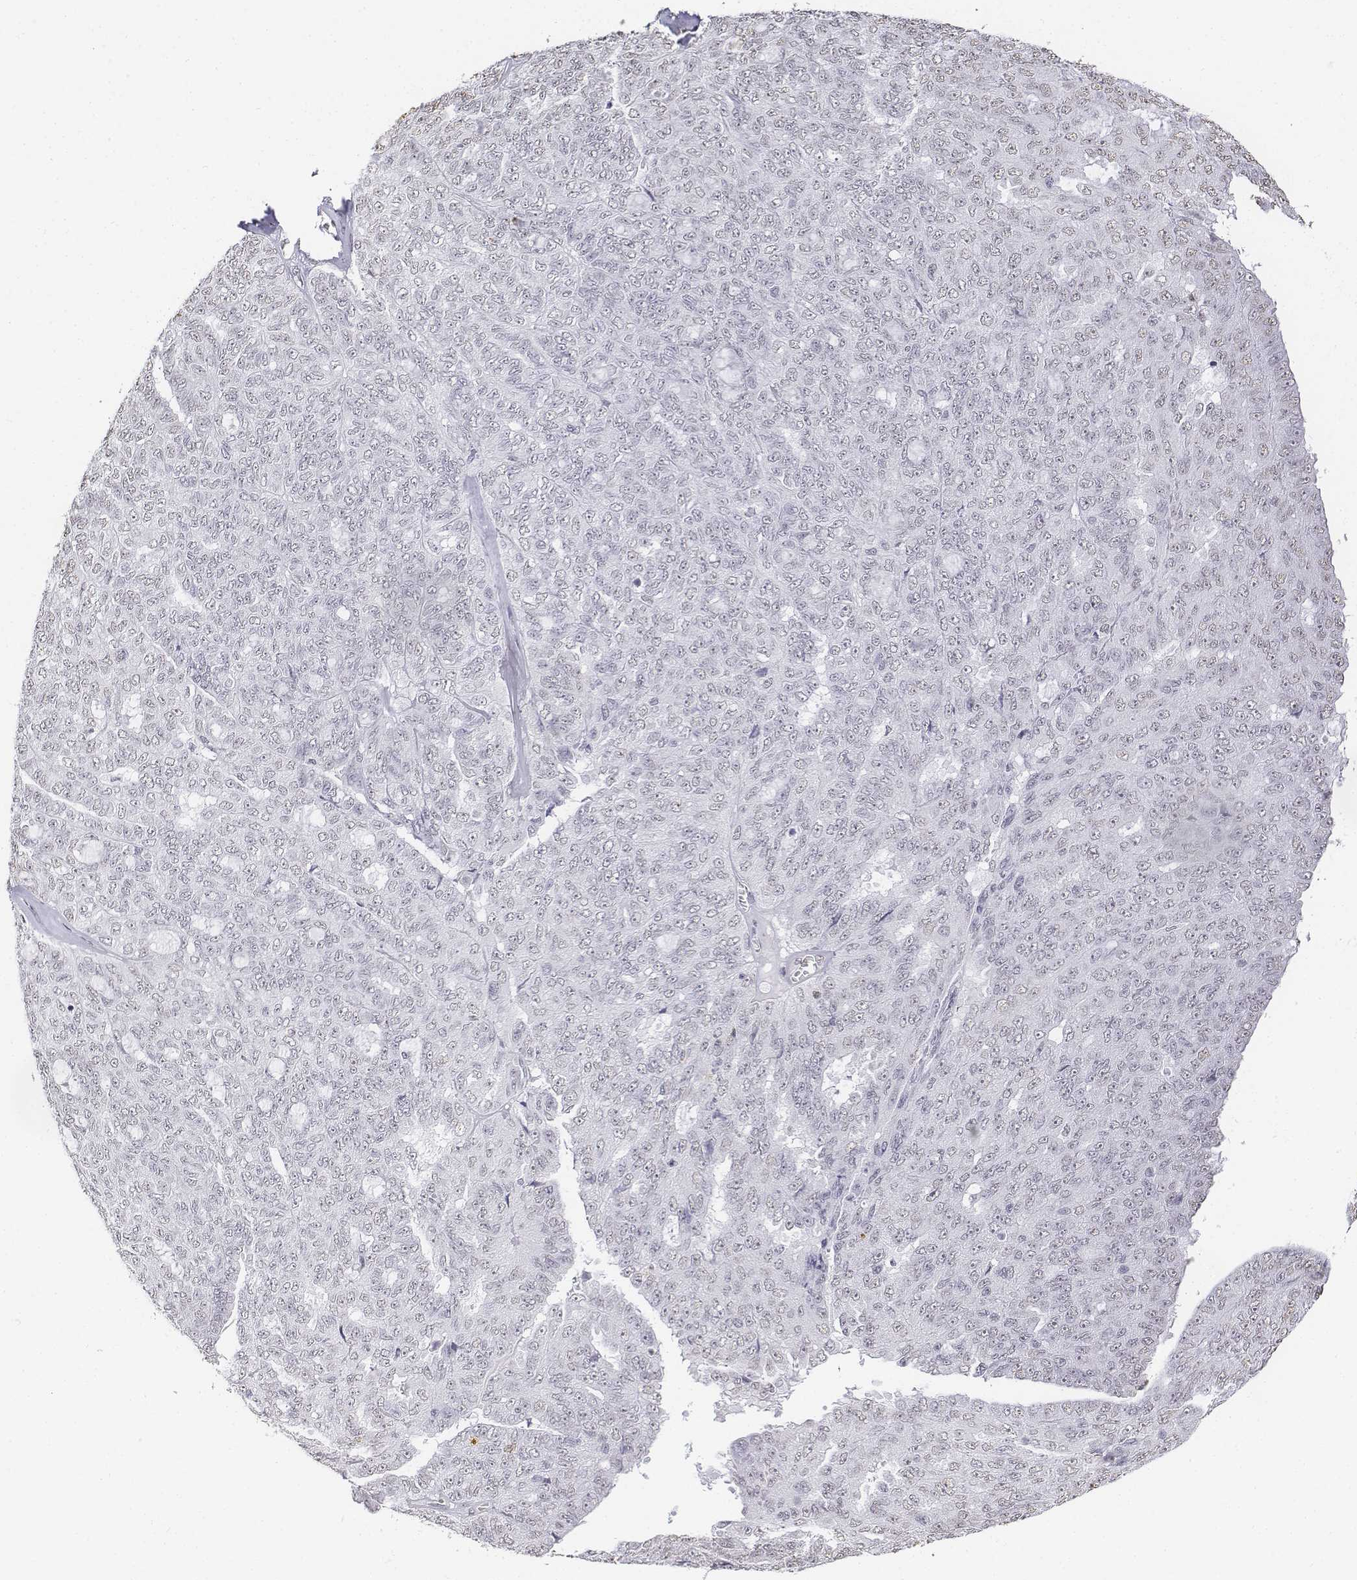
{"staining": {"intensity": "negative", "quantity": "none", "location": "none"}, "tissue": "ovarian cancer", "cell_type": "Tumor cells", "image_type": "cancer", "snomed": [{"axis": "morphology", "description": "Cystadenocarcinoma, serous, NOS"}, {"axis": "topography", "description": "Ovary"}], "caption": "DAB immunohistochemical staining of ovarian cancer (serous cystadenocarcinoma) exhibits no significant positivity in tumor cells.", "gene": "CD3E", "patient": {"sex": "female", "age": 71}}